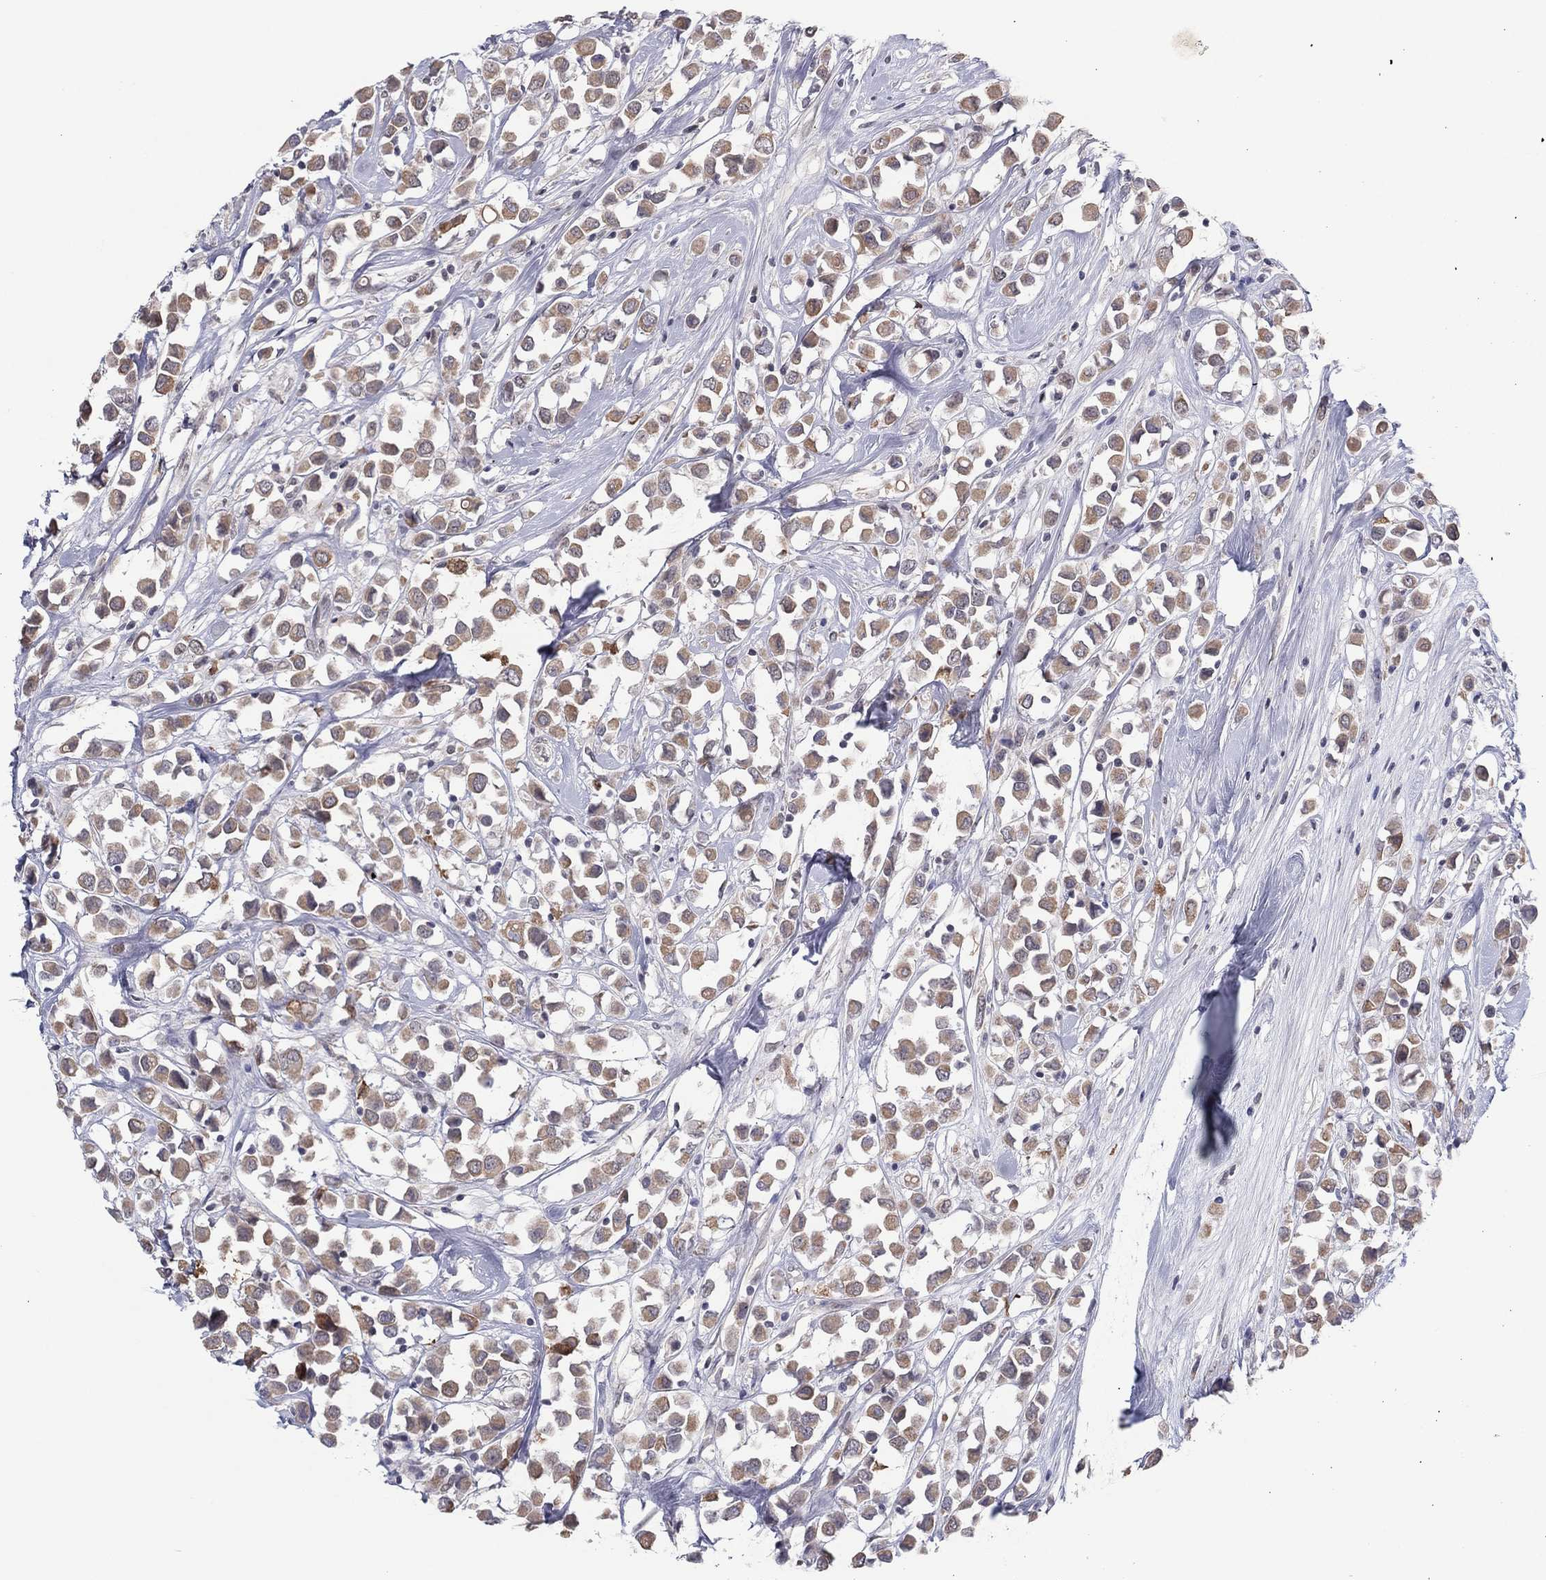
{"staining": {"intensity": "moderate", "quantity": ">75%", "location": "cytoplasmic/membranous"}, "tissue": "breast cancer", "cell_type": "Tumor cells", "image_type": "cancer", "snomed": [{"axis": "morphology", "description": "Duct carcinoma"}, {"axis": "topography", "description": "Breast"}], "caption": "Immunohistochemical staining of human breast cancer shows moderate cytoplasmic/membranous protein expression in about >75% of tumor cells. (Stains: DAB in brown, nuclei in blue, Microscopy: brightfield microscopy at high magnification).", "gene": "SLC22A2", "patient": {"sex": "female", "age": 61}}